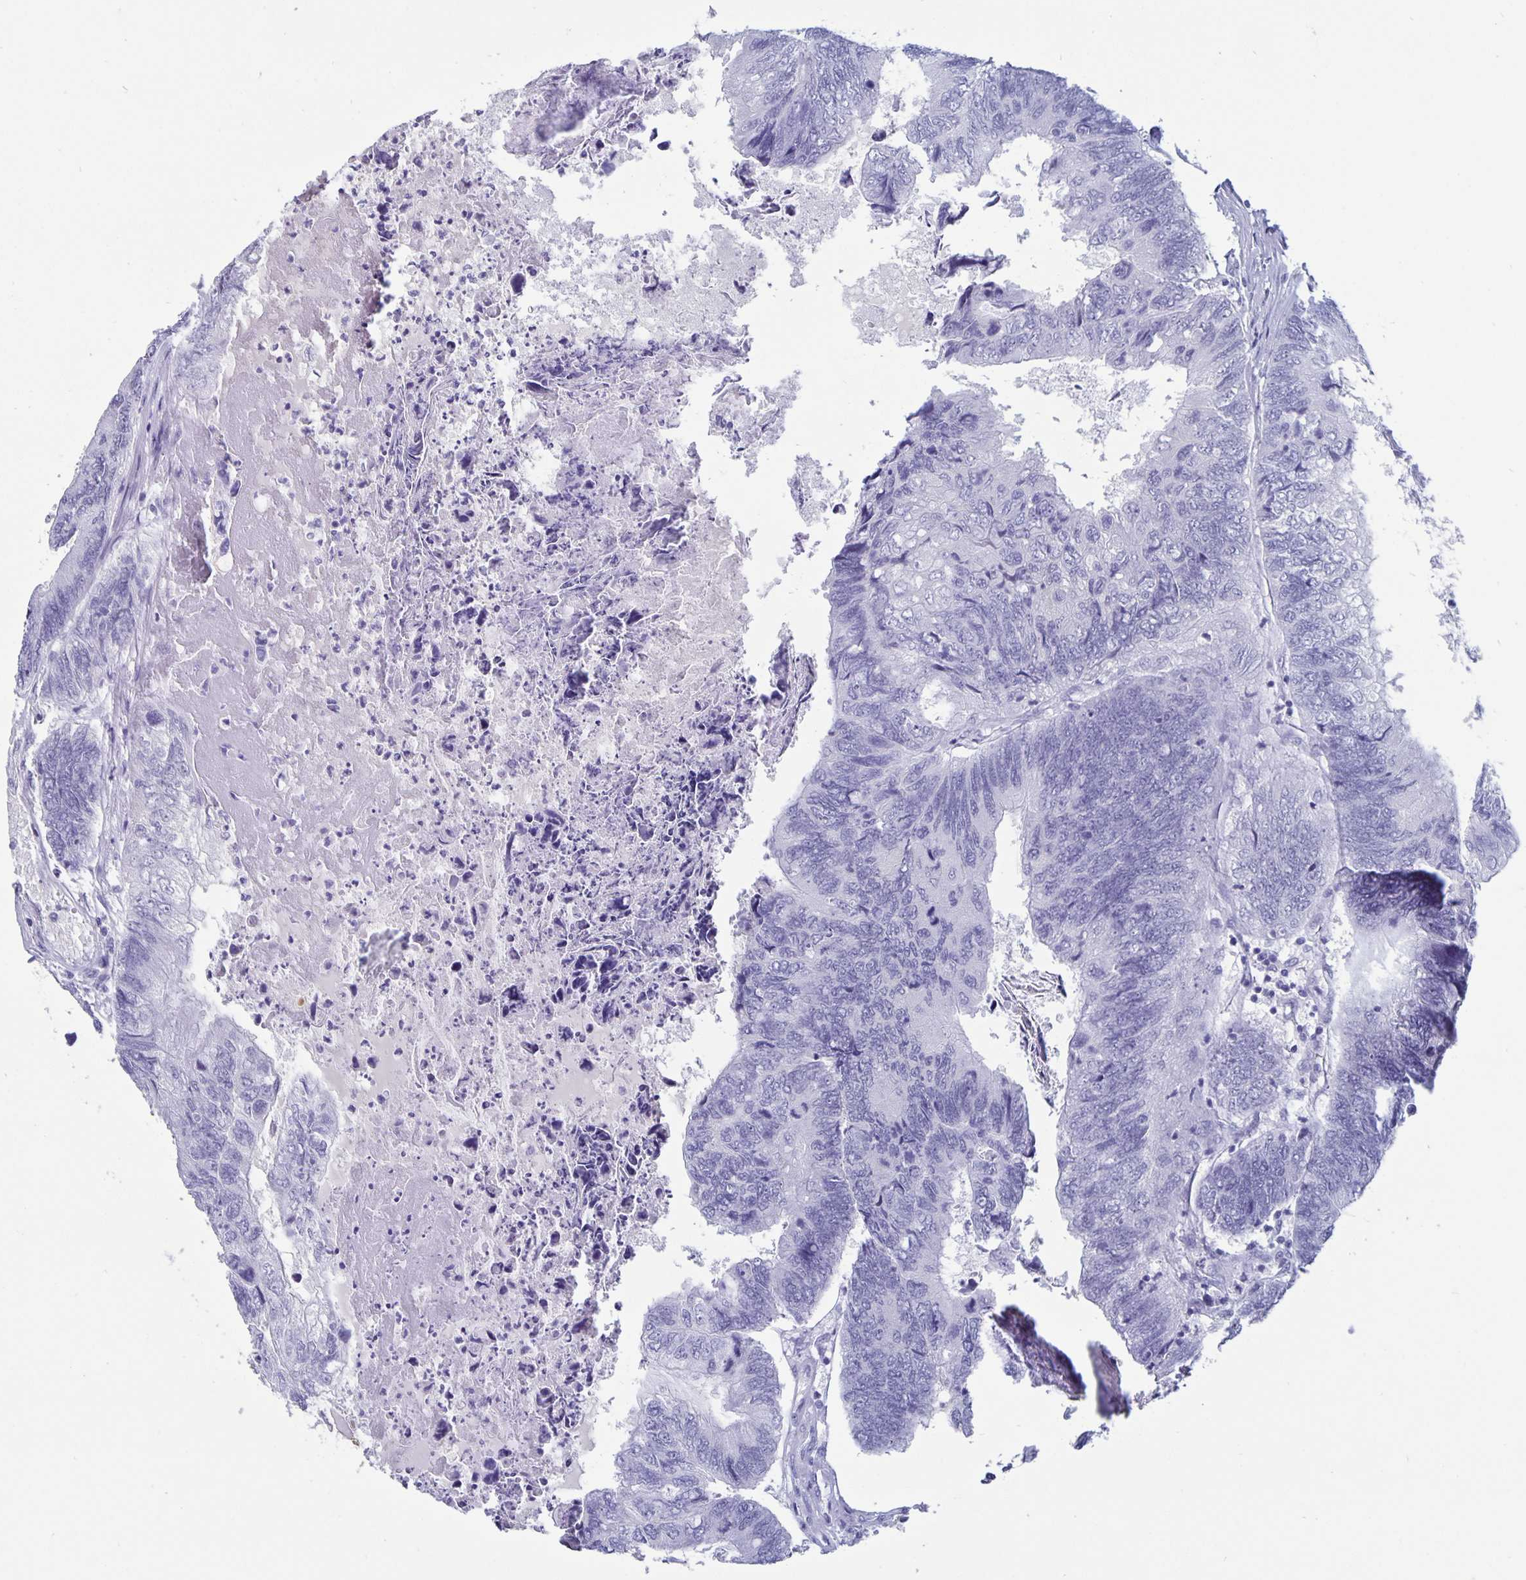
{"staining": {"intensity": "negative", "quantity": "none", "location": "none"}, "tissue": "colorectal cancer", "cell_type": "Tumor cells", "image_type": "cancer", "snomed": [{"axis": "morphology", "description": "Adenocarcinoma, NOS"}, {"axis": "topography", "description": "Colon"}], "caption": "A micrograph of human adenocarcinoma (colorectal) is negative for staining in tumor cells. (Immunohistochemistry (ihc), brightfield microscopy, high magnification).", "gene": "BPIFA3", "patient": {"sex": "female", "age": 67}}